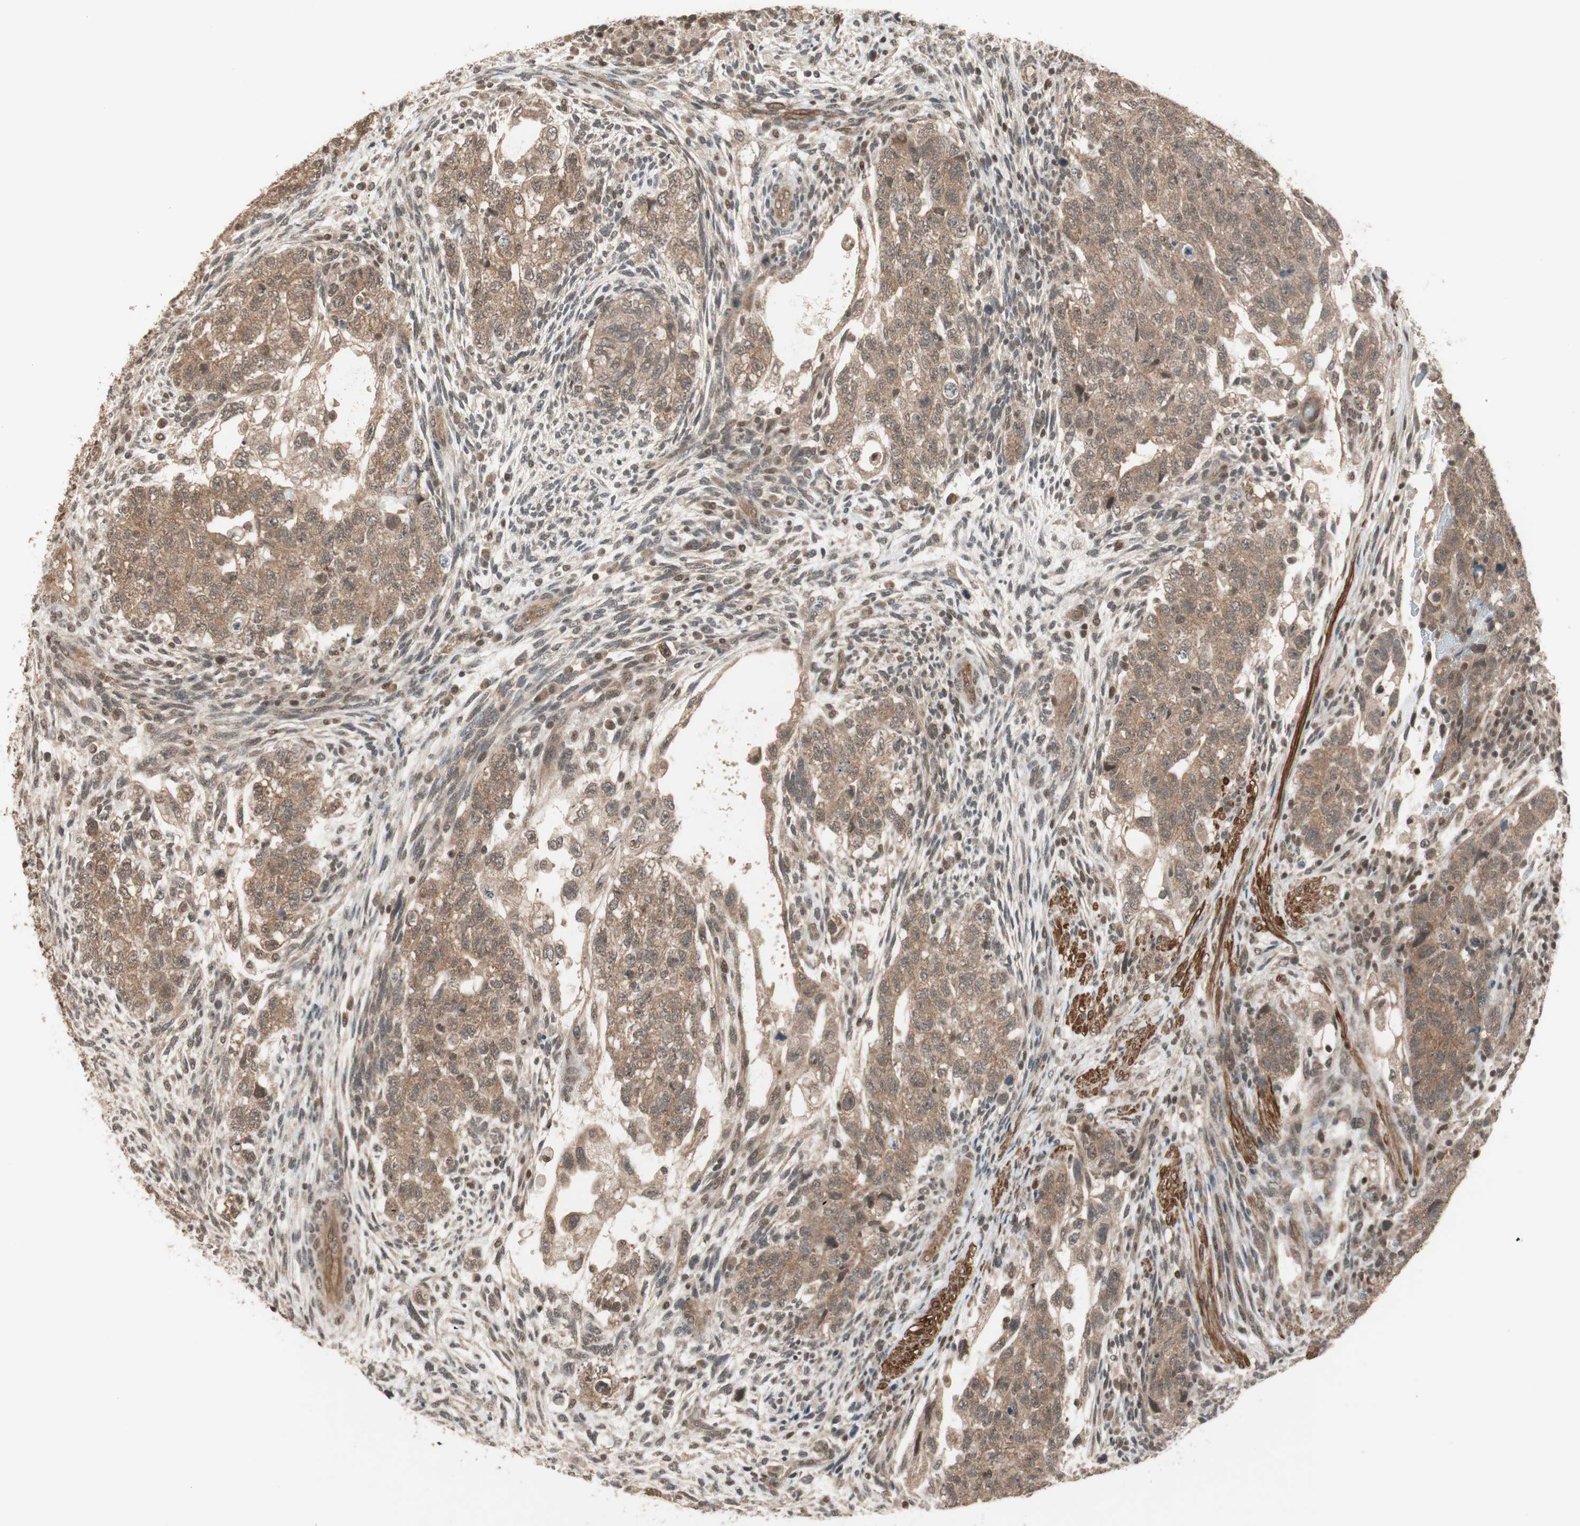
{"staining": {"intensity": "moderate", "quantity": ">75%", "location": "cytoplasmic/membranous"}, "tissue": "testis cancer", "cell_type": "Tumor cells", "image_type": "cancer", "snomed": [{"axis": "morphology", "description": "Normal tissue, NOS"}, {"axis": "morphology", "description": "Carcinoma, Embryonal, NOS"}, {"axis": "topography", "description": "Testis"}], "caption": "Testis embryonal carcinoma stained with a protein marker shows moderate staining in tumor cells.", "gene": "DRAP1", "patient": {"sex": "male", "age": 36}}